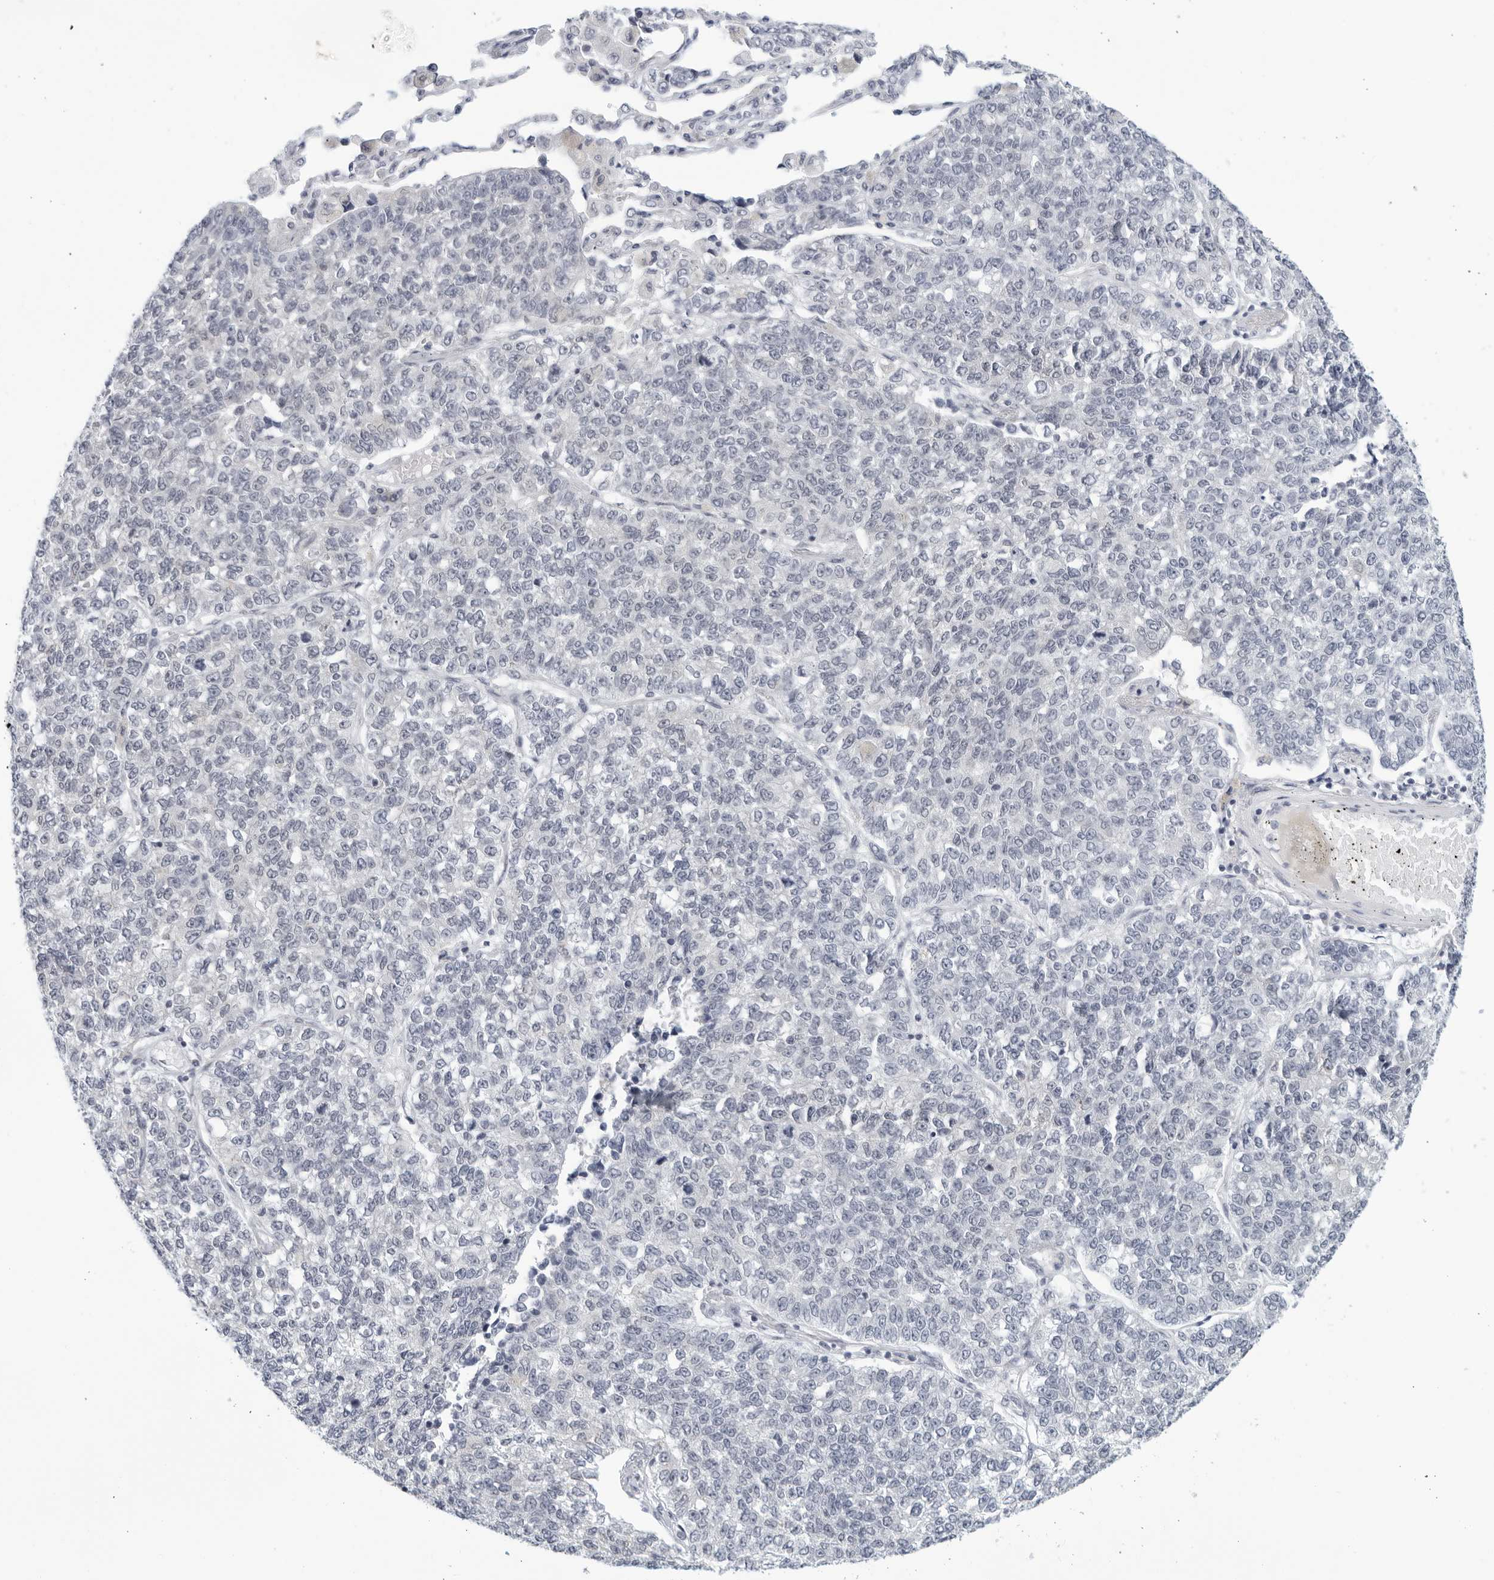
{"staining": {"intensity": "negative", "quantity": "none", "location": "none"}, "tissue": "lung cancer", "cell_type": "Tumor cells", "image_type": "cancer", "snomed": [{"axis": "morphology", "description": "Adenocarcinoma, NOS"}, {"axis": "topography", "description": "Lung"}], "caption": "Immunohistochemical staining of lung cancer displays no significant expression in tumor cells.", "gene": "WDTC1", "patient": {"sex": "male", "age": 49}}